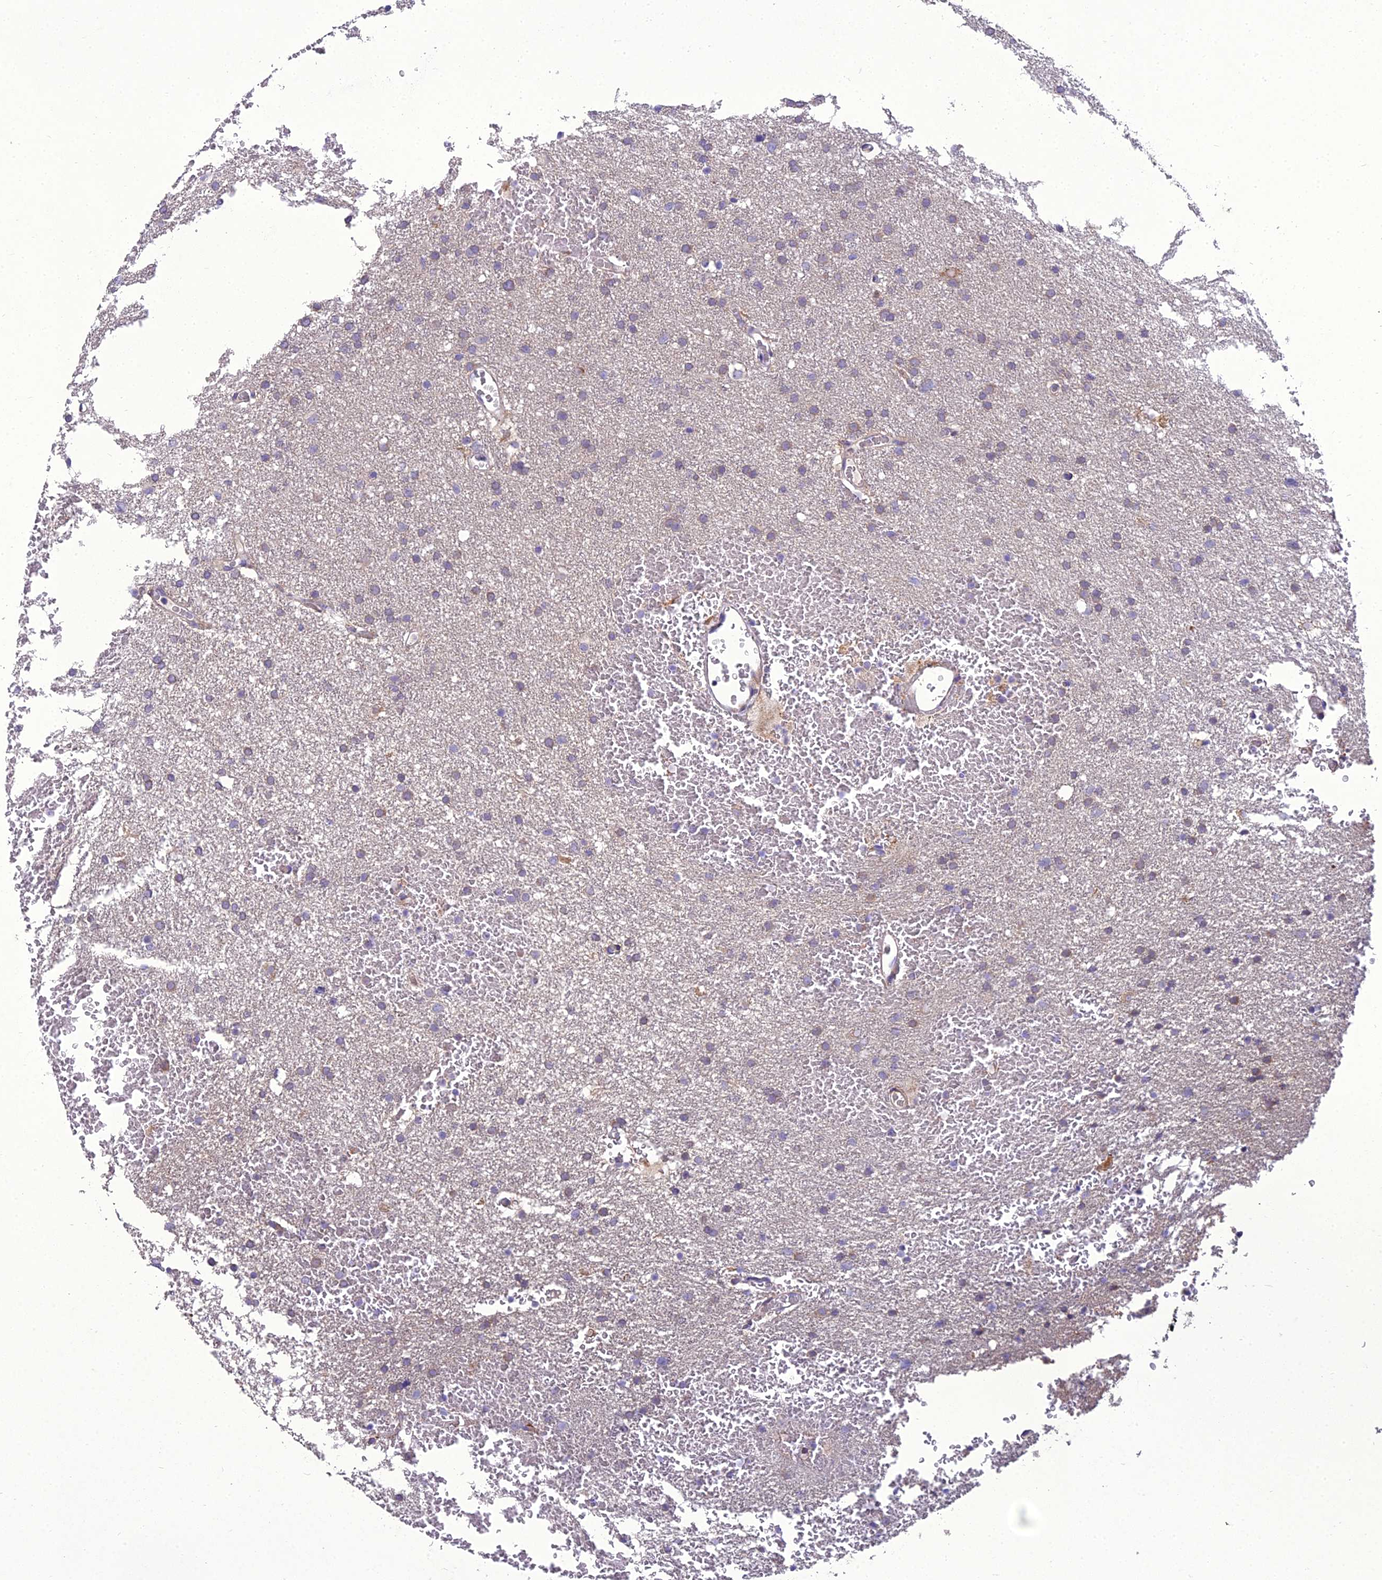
{"staining": {"intensity": "weak", "quantity": "<25%", "location": "cytoplasmic/membranous"}, "tissue": "glioma", "cell_type": "Tumor cells", "image_type": "cancer", "snomed": [{"axis": "morphology", "description": "Glioma, malignant, High grade"}, {"axis": "topography", "description": "Cerebral cortex"}], "caption": "Glioma was stained to show a protein in brown. There is no significant expression in tumor cells.", "gene": "ADIPOR2", "patient": {"sex": "female", "age": 36}}